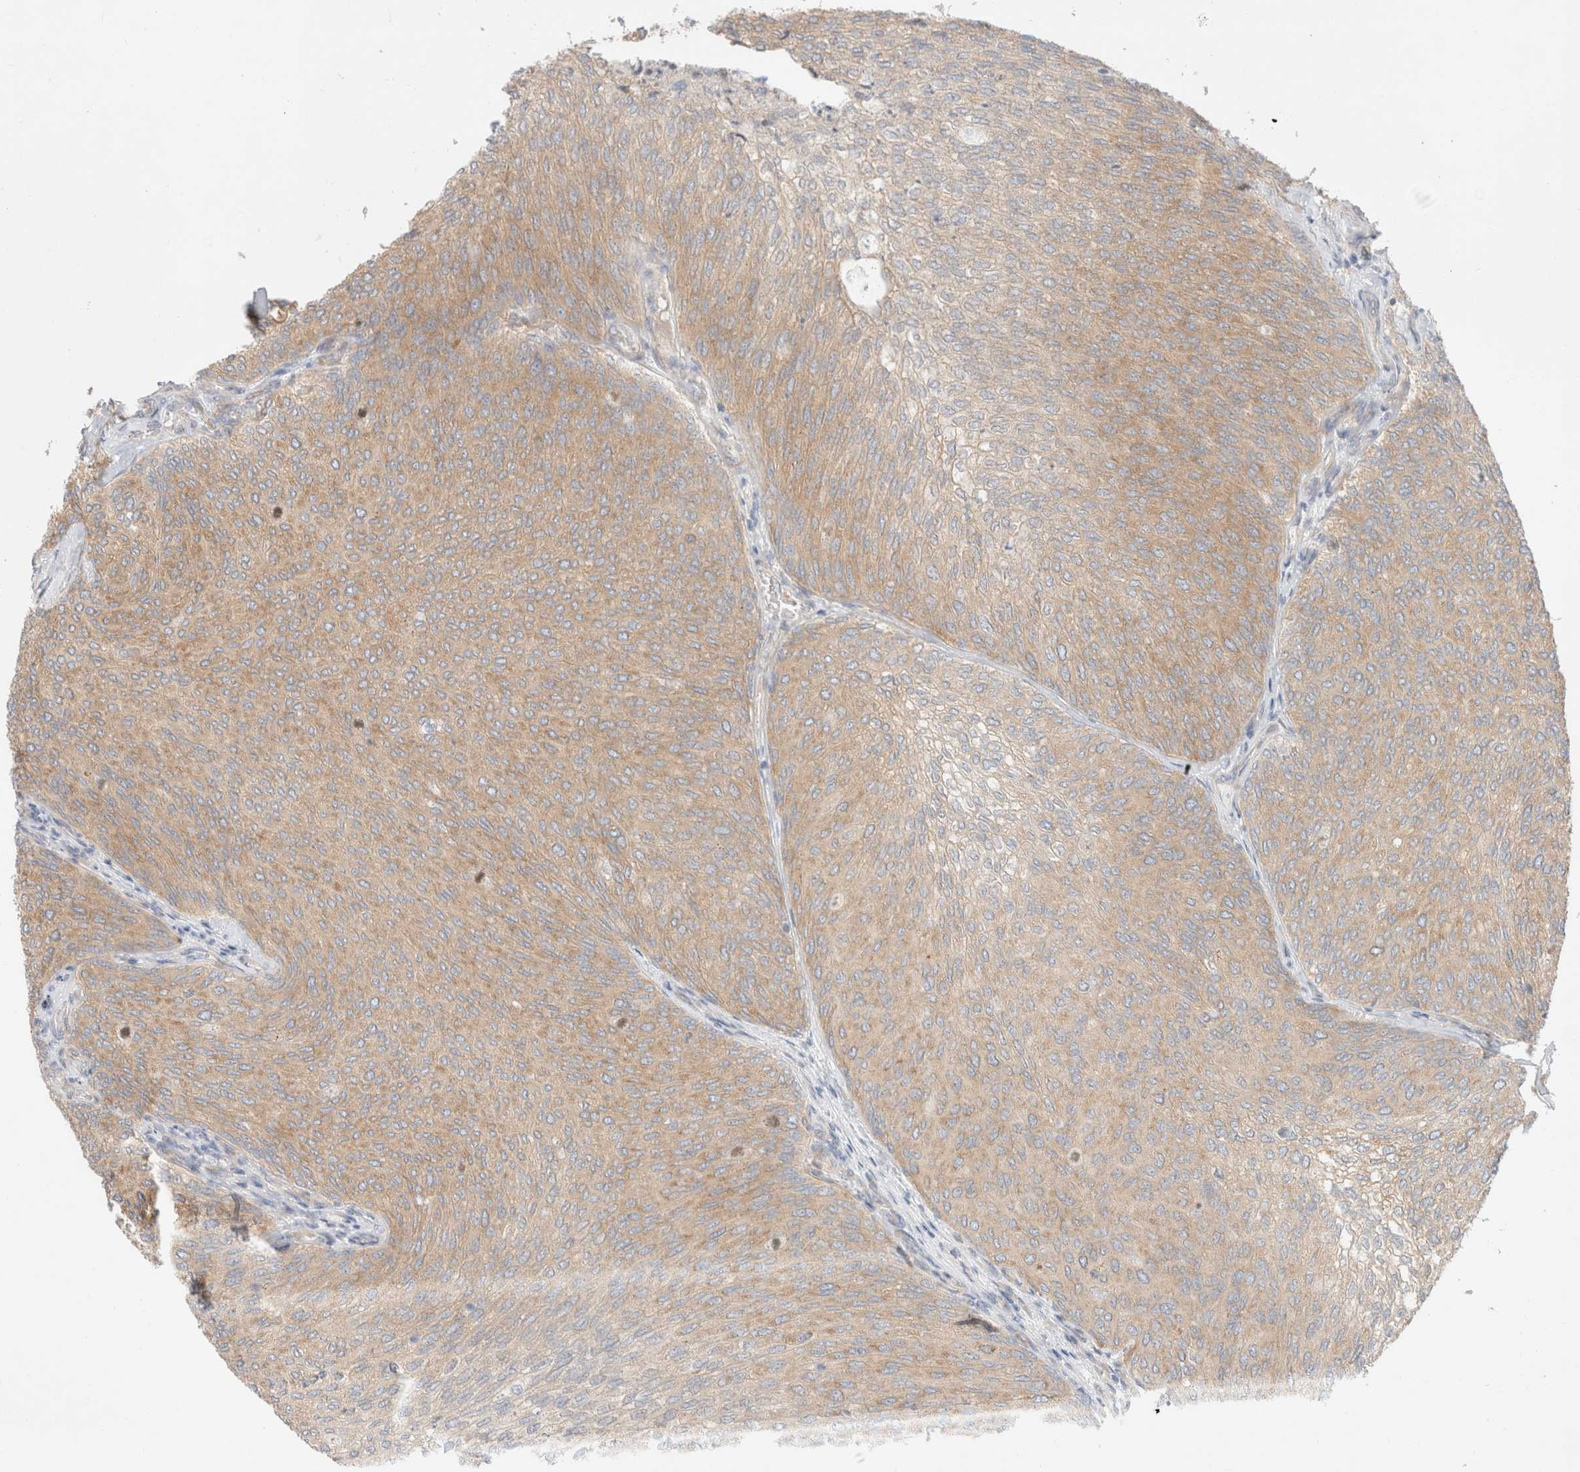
{"staining": {"intensity": "moderate", "quantity": ">75%", "location": "cytoplasmic/membranous"}, "tissue": "urothelial cancer", "cell_type": "Tumor cells", "image_type": "cancer", "snomed": [{"axis": "morphology", "description": "Urothelial carcinoma, Low grade"}, {"axis": "topography", "description": "Urinary bladder"}], "caption": "Low-grade urothelial carcinoma stained for a protein shows moderate cytoplasmic/membranous positivity in tumor cells.", "gene": "MARK3", "patient": {"sex": "female", "age": 79}}